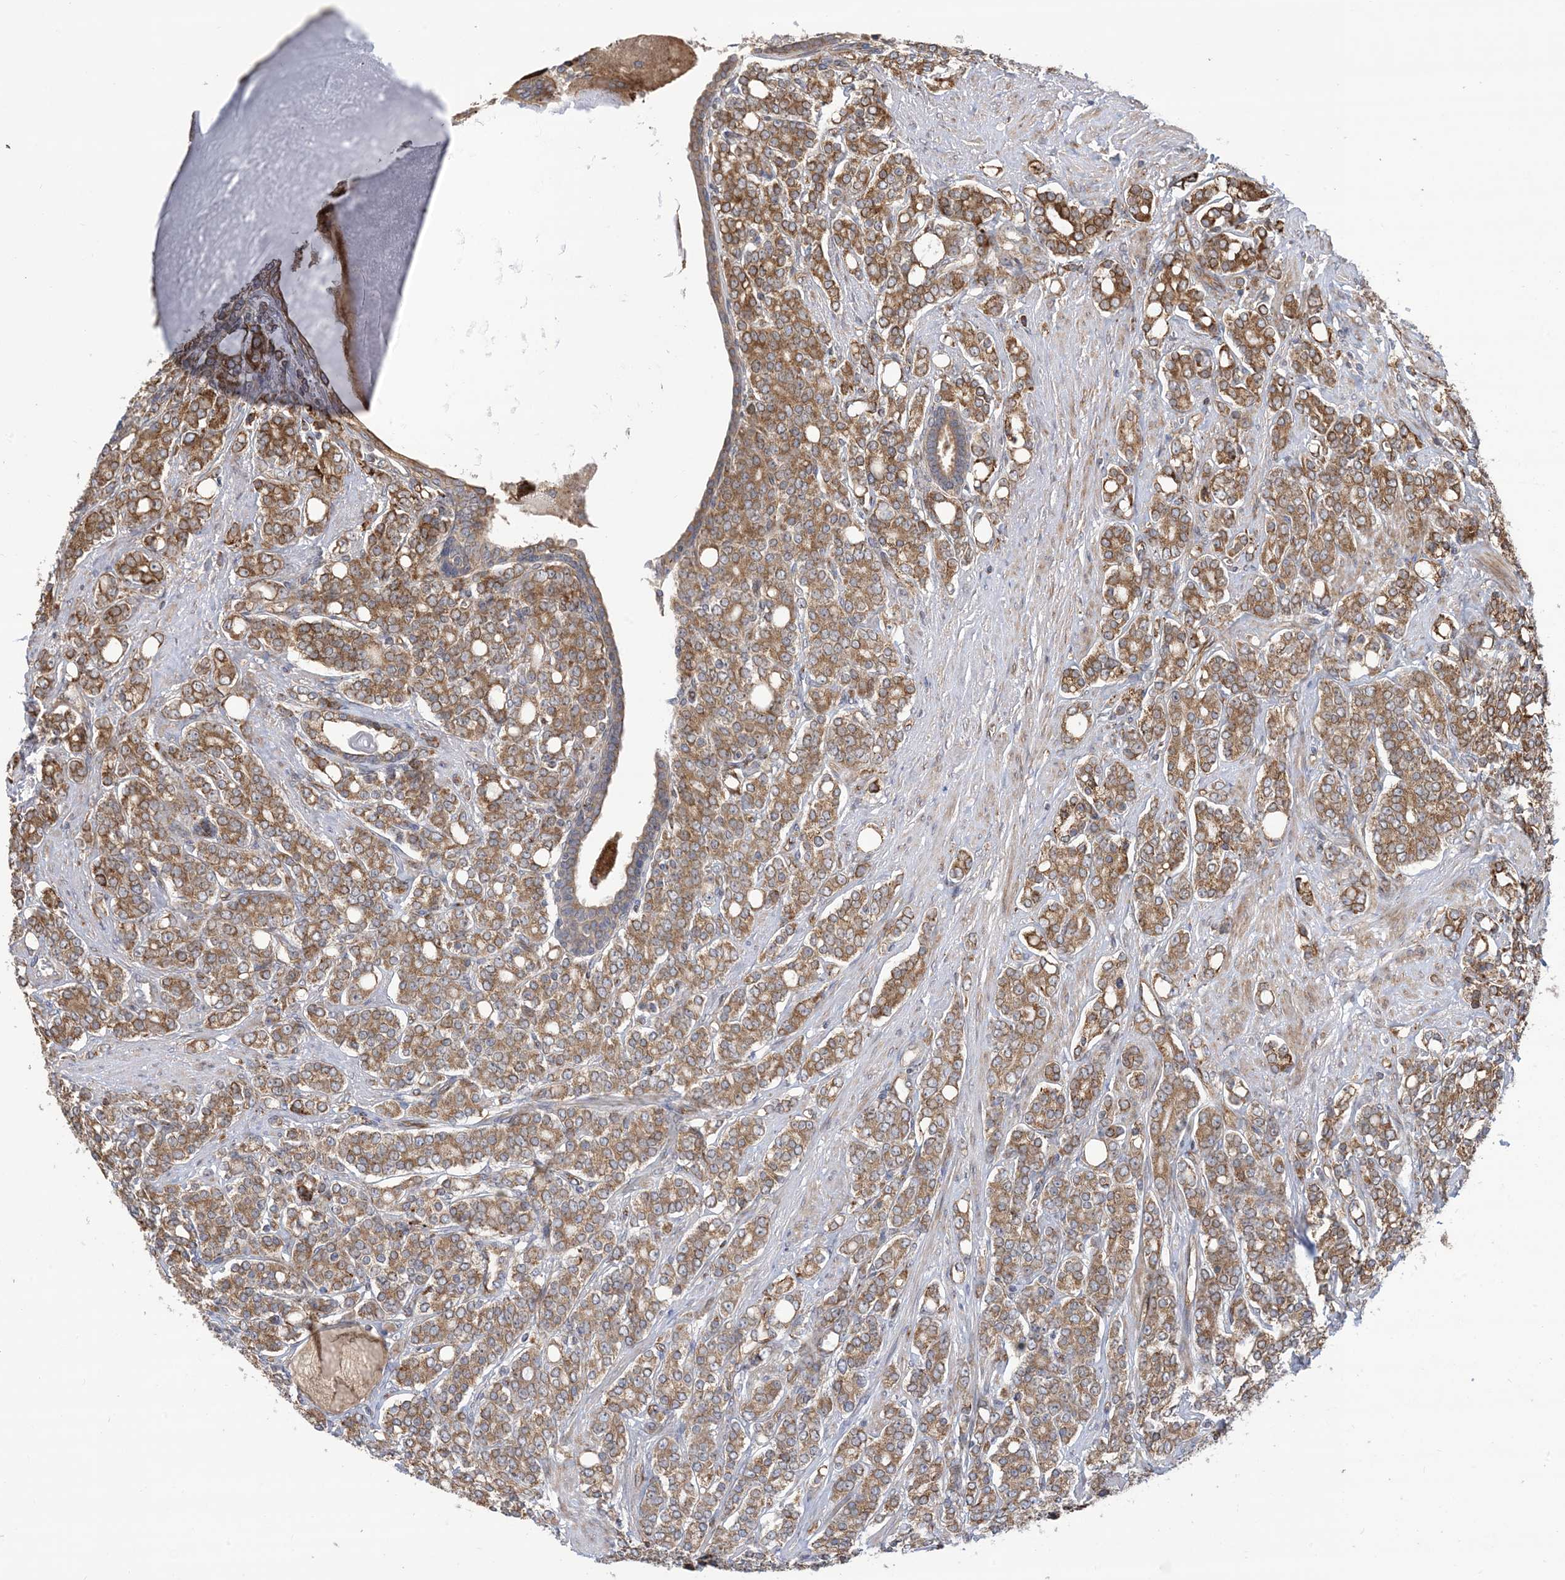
{"staining": {"intensity": "moderate", "quantity": ">75%", "location": "cytoplasmic/membranous"}, "tissue": "prostate cancer", "cell_type": "Tumor cells", "image_type": "cancer", "snomed": [{"axis": "morphology", "description": "Adenocarcinoma, High grade"}, {"axis": "topography", "description": "Prostate"}], "caption": "Immunohistochemistry staining of prostate adenocarcinoma (high-grade), which shows medium levels of moderate cytoplasmic/membranous expression in approximately >75% of tumor cells indicating moderate cytoplasmic/membranous protein staining. The staining was performed using DAB (brown) for protein detection and nuclei were counterstained in hematoxylin (blue).", "gene": "CLEC16A", "patient": {"sex": "male", "age": 62}}